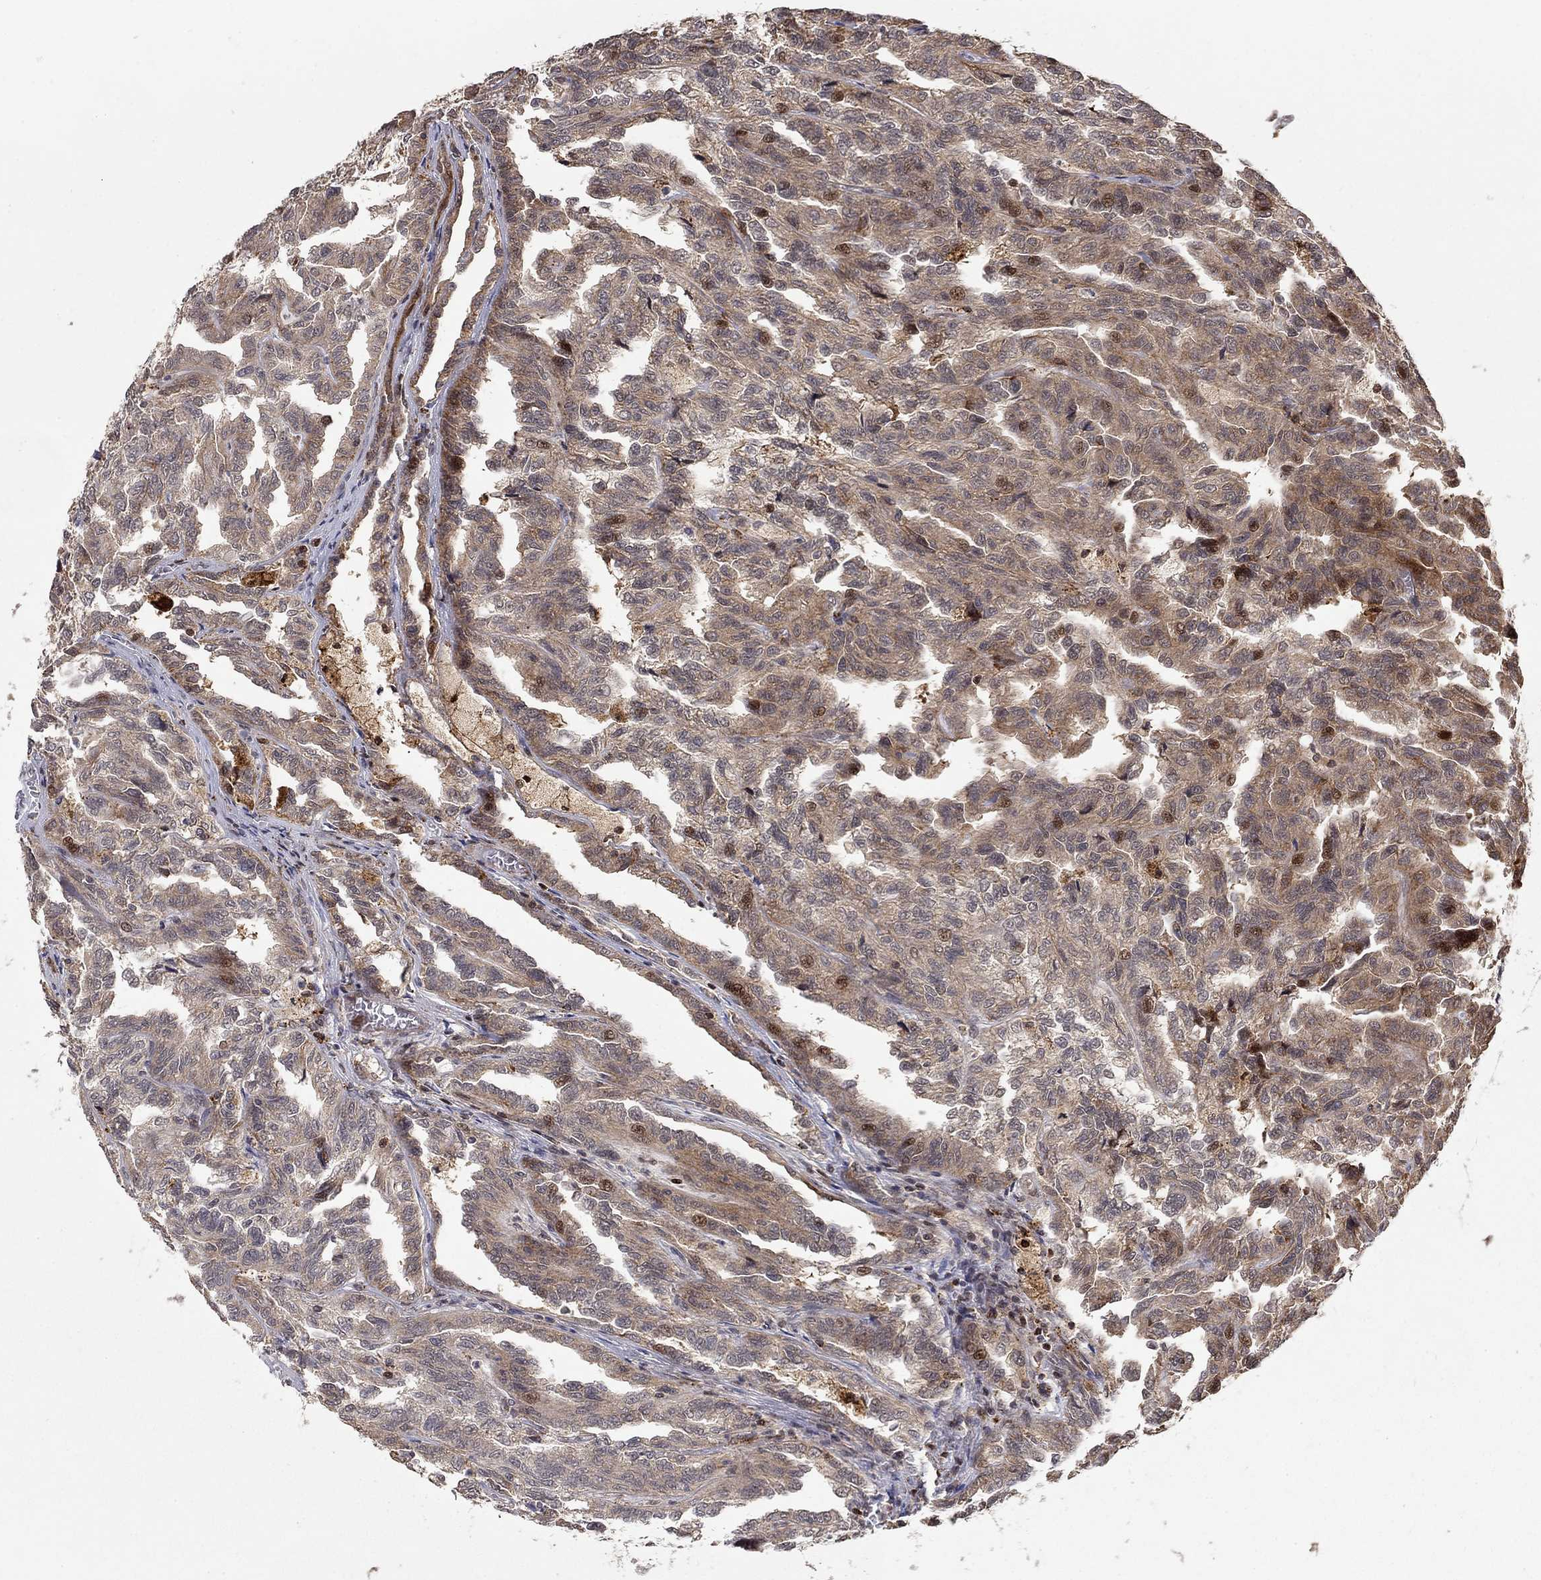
{"staining": {"intensity": "moderate", "quantity": "<25%", "location": "cytoplasmic/membranous"}, "tissue": "renal cancer", "cell_type": "Tumor cells", "image_type": "cancer", "snomed": [{"axis": "morphology", "description": "Adenocarcinoma, NOS"}, {"axis": "topography", "description": "Kidney"}], "caption": "Moderate cytoplasmic/membranous staining is present in approximately <25% of tumor cells in renal cancer. (IHC, brightfield microscopy, high magnification).", "gene": "LPCAT4", "patient": {"sex": "male", "age": 79}}